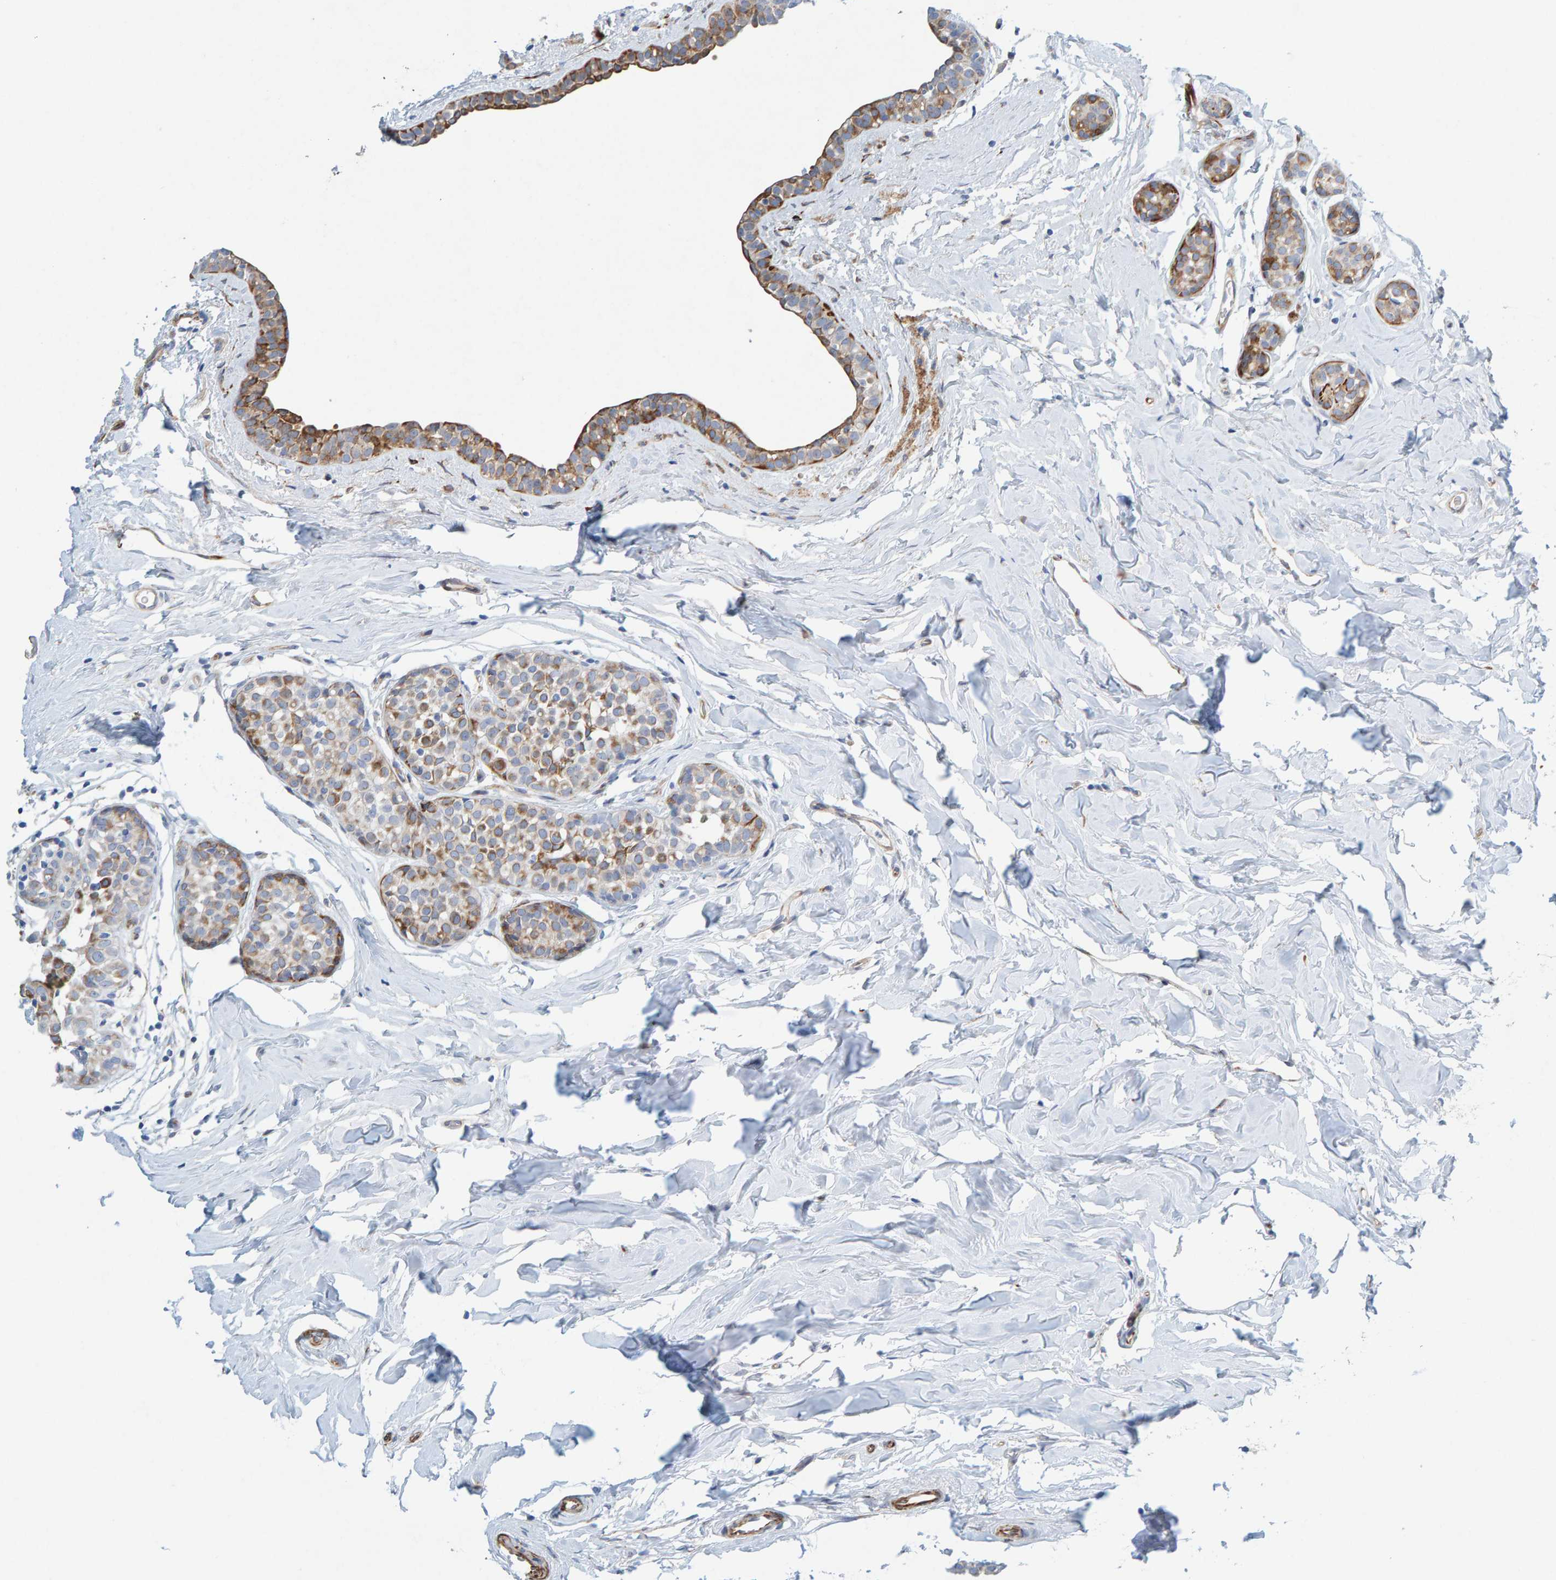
{"staining": {"intensity": "moderate", "quantity": "25%-75%", "location": "cytoplasmic/membranous"}, "tissue": "breast cancer", "cell_type": "Tumor cells", "image_type": "cancer", "snomed": [{"axis": "morphology", "description": "Duct carcinoma"}, {"axis": "topography", "description": "Breast"}], "caption": "Invasive ductal carcinoma (breast) tissue reveals moderate cytoplasmic/membranous staining in approximately 25%-75% of tumor cells, visualized by immunohistochemistry.", "gene": "MMP16", "patient": {"sex": "female", "age": 55}}